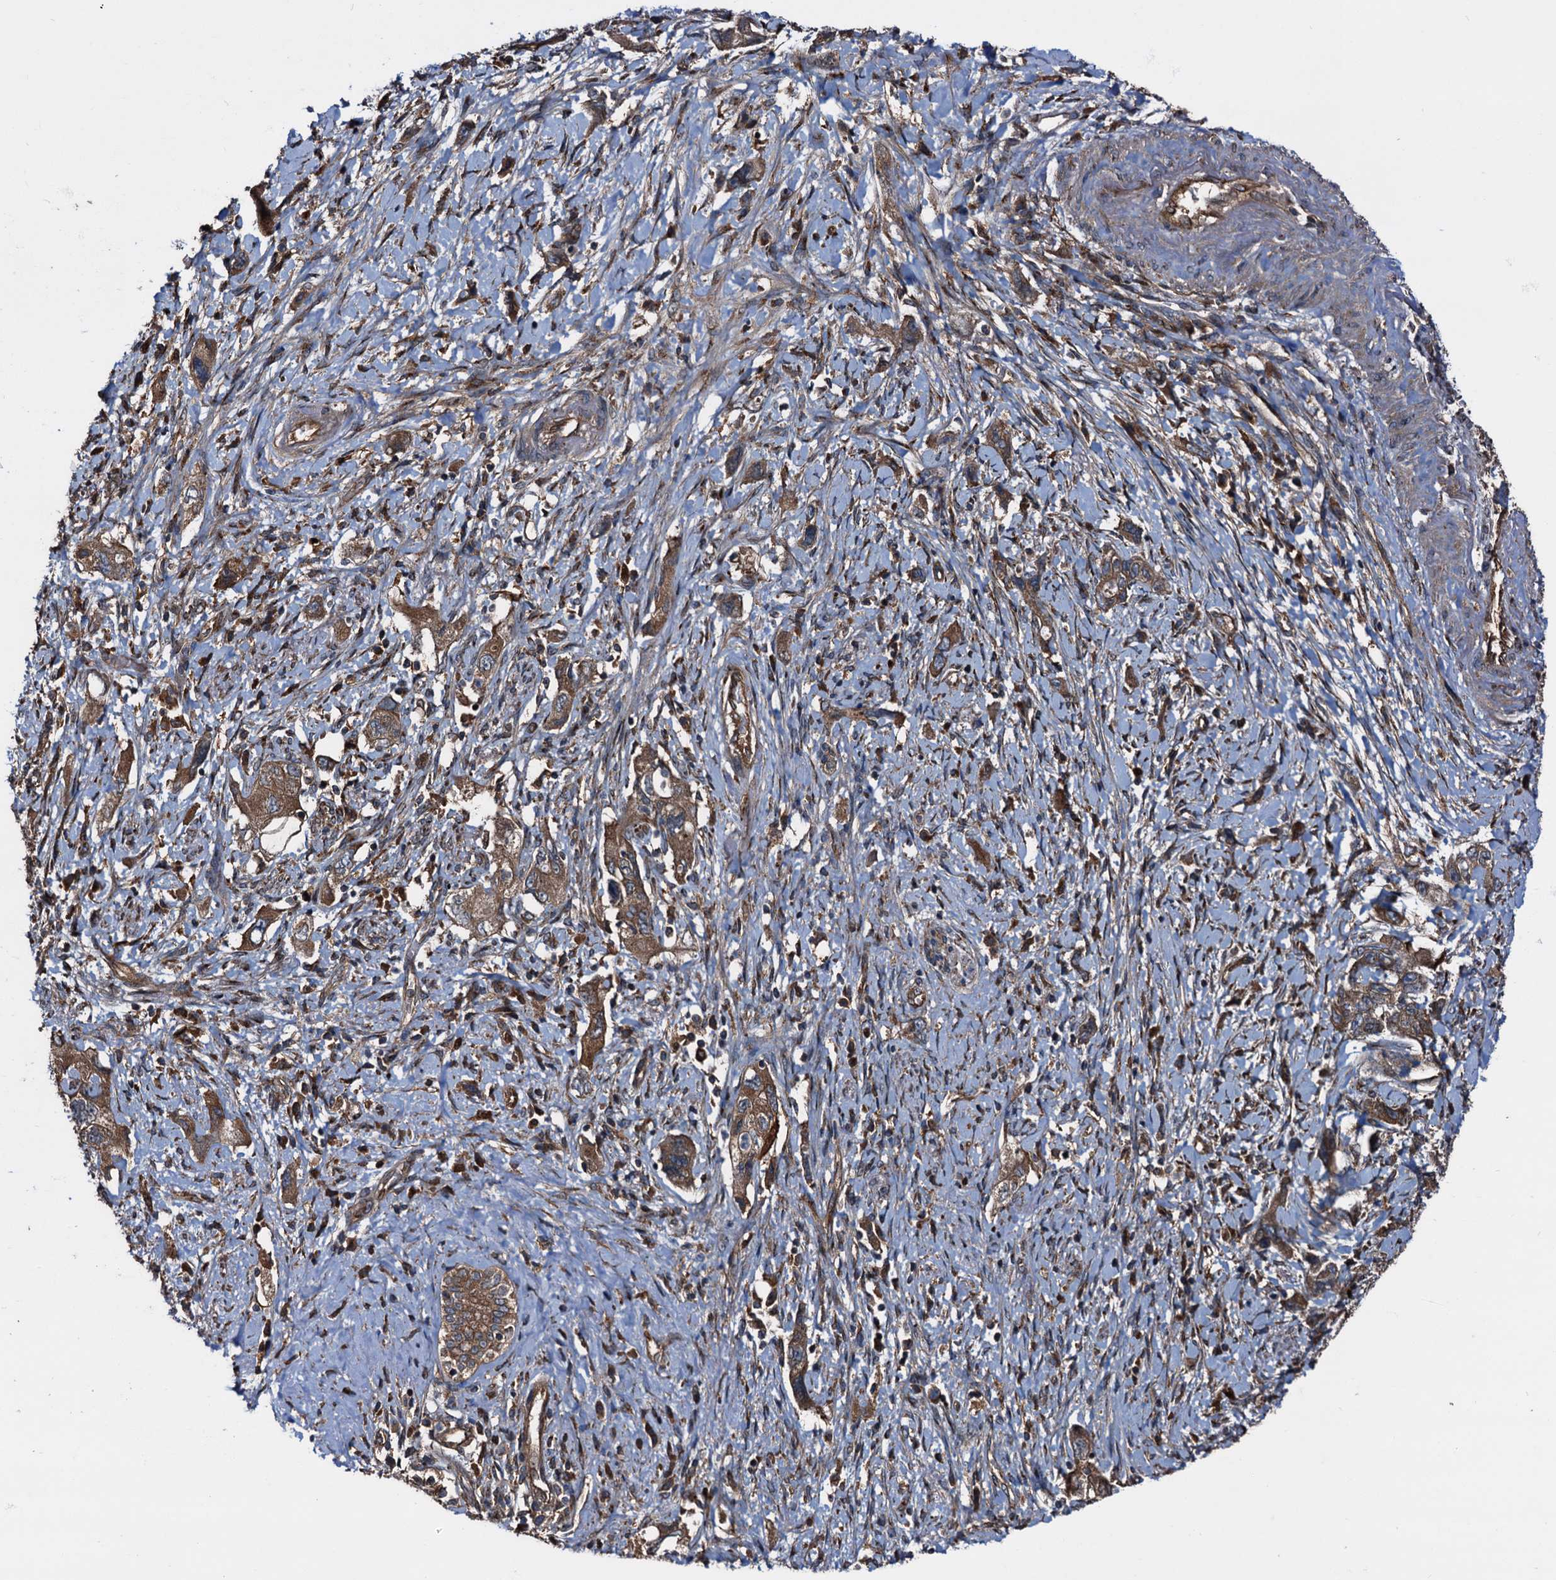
{"staining": {"intensity": "moderate", "quantity": ">75%", "location": "cytoplasmic/membranous"}, "tissue": "pancreatic cancer", "cell_type": "Tumor cells", "image_type": "cancer", "snomed": [{"axis": "morphology", "description": "Adenocarcinoma, NOS"}, {"axis": "topography", "description": "Pancreas"}], "caption": "Human pancreatic adenocarcinoma stained with a brown dye displays moderate cytoplasmic/membranous positive positivity in approximately >75% of tumor cells.", "gene": "PEX5", "patient": {"sex": "female", "age": 73}}